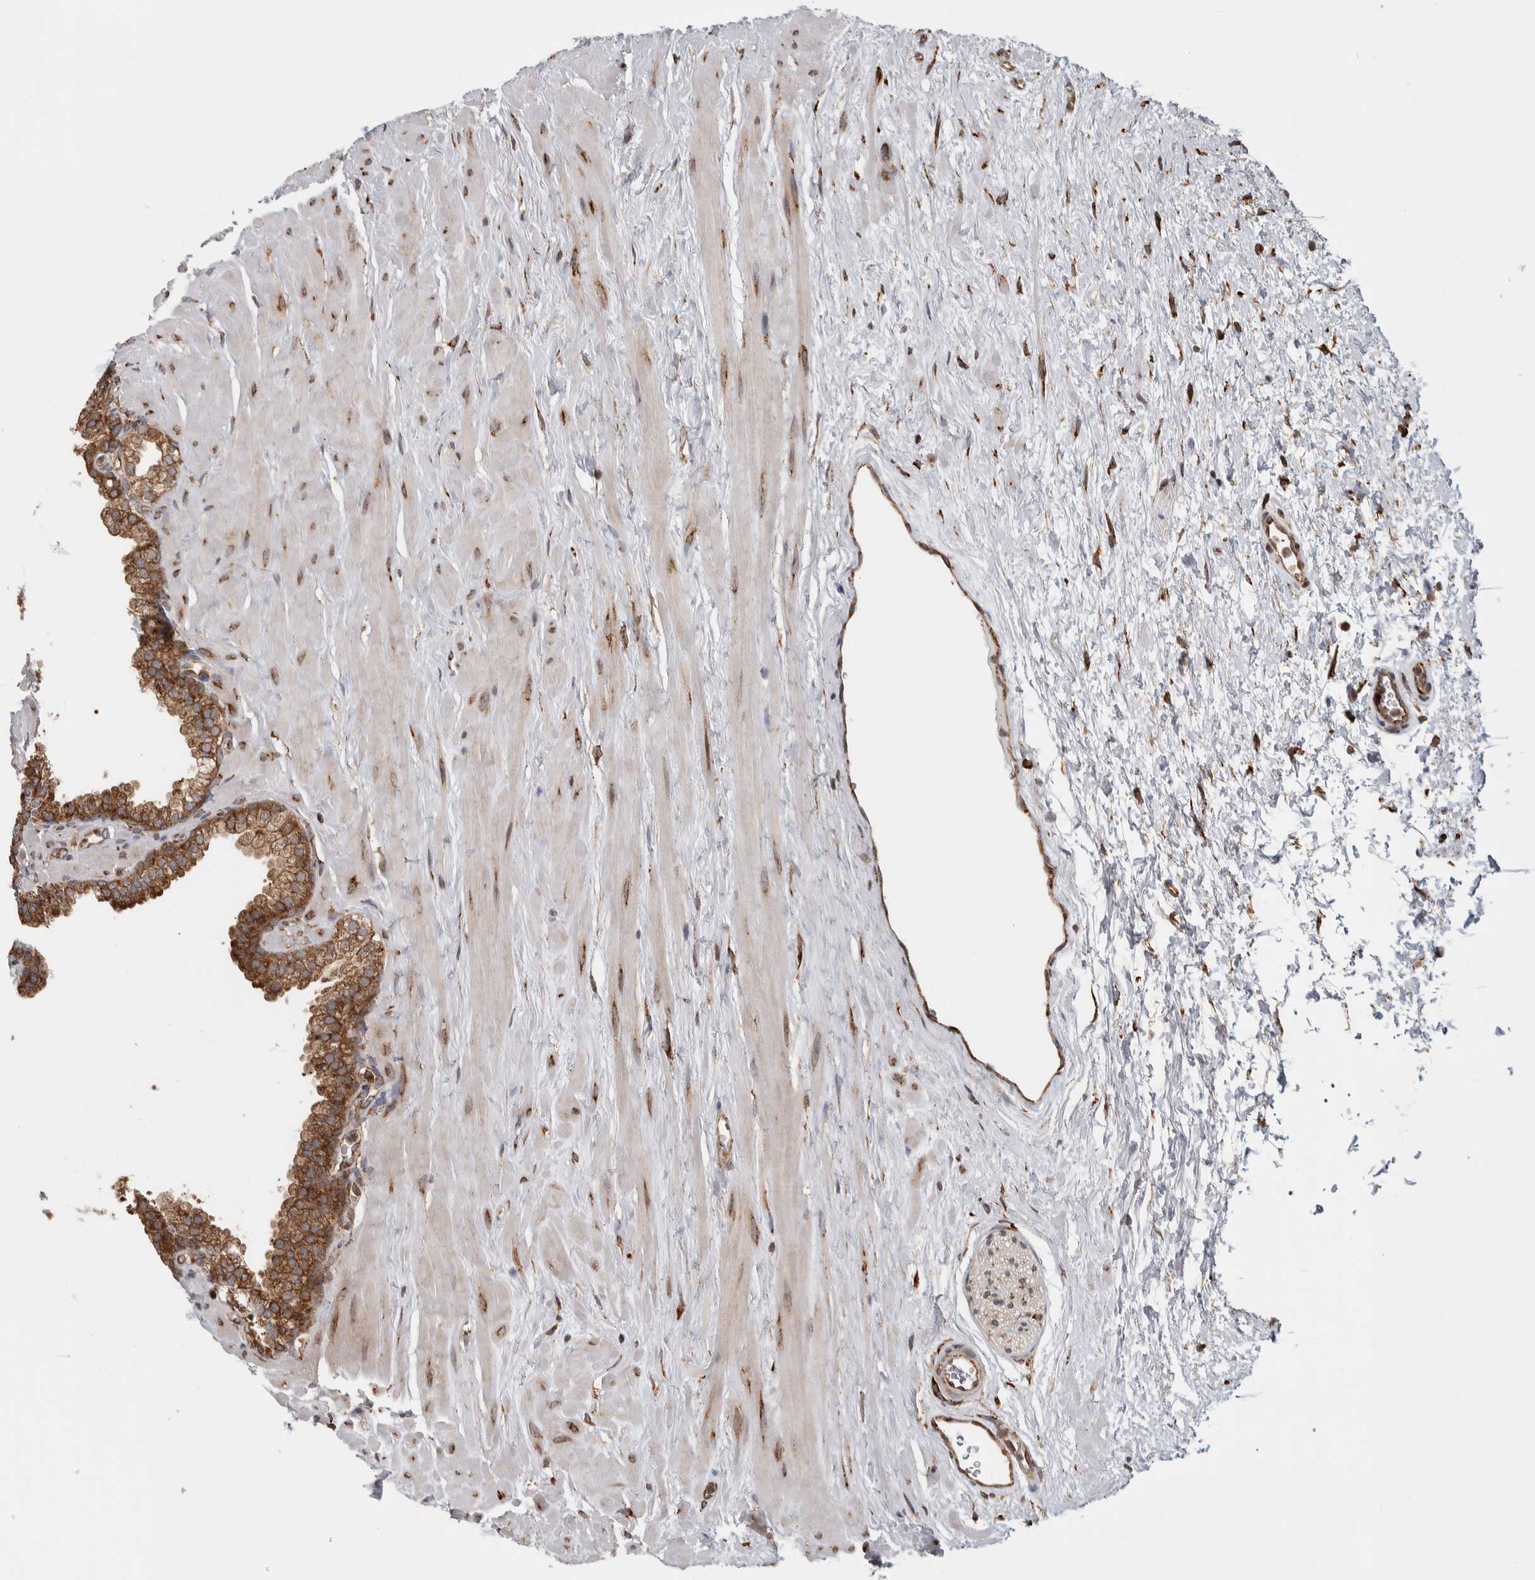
{"staining": {"intensity": "strong", "quantity": ">75%", "location": "cytoplasmic/membranous"}, "tissue": "prostate", "cell_type": "Glandular cells", "image_type": "normal", "snomed": [{"axis": "morphology", "description": "Normal tissue, NOS"}, {"axis": "morphology", "description": "Urothelial carcinoma, Low grade"}, {"axis": "topography", "description": "Urinary bladder"}, {"axis": "topography", "description": "Prostate"}], "caption": "IHC (DAB (3,3'-diaminobenzidine)) staining of unremarkable prostate shows strong cytoplasmic/membranous protein expression in approximately >75% of glandular cells.", "gene": "EIF3H", "patient": {"sex": "male", "age": 60}}